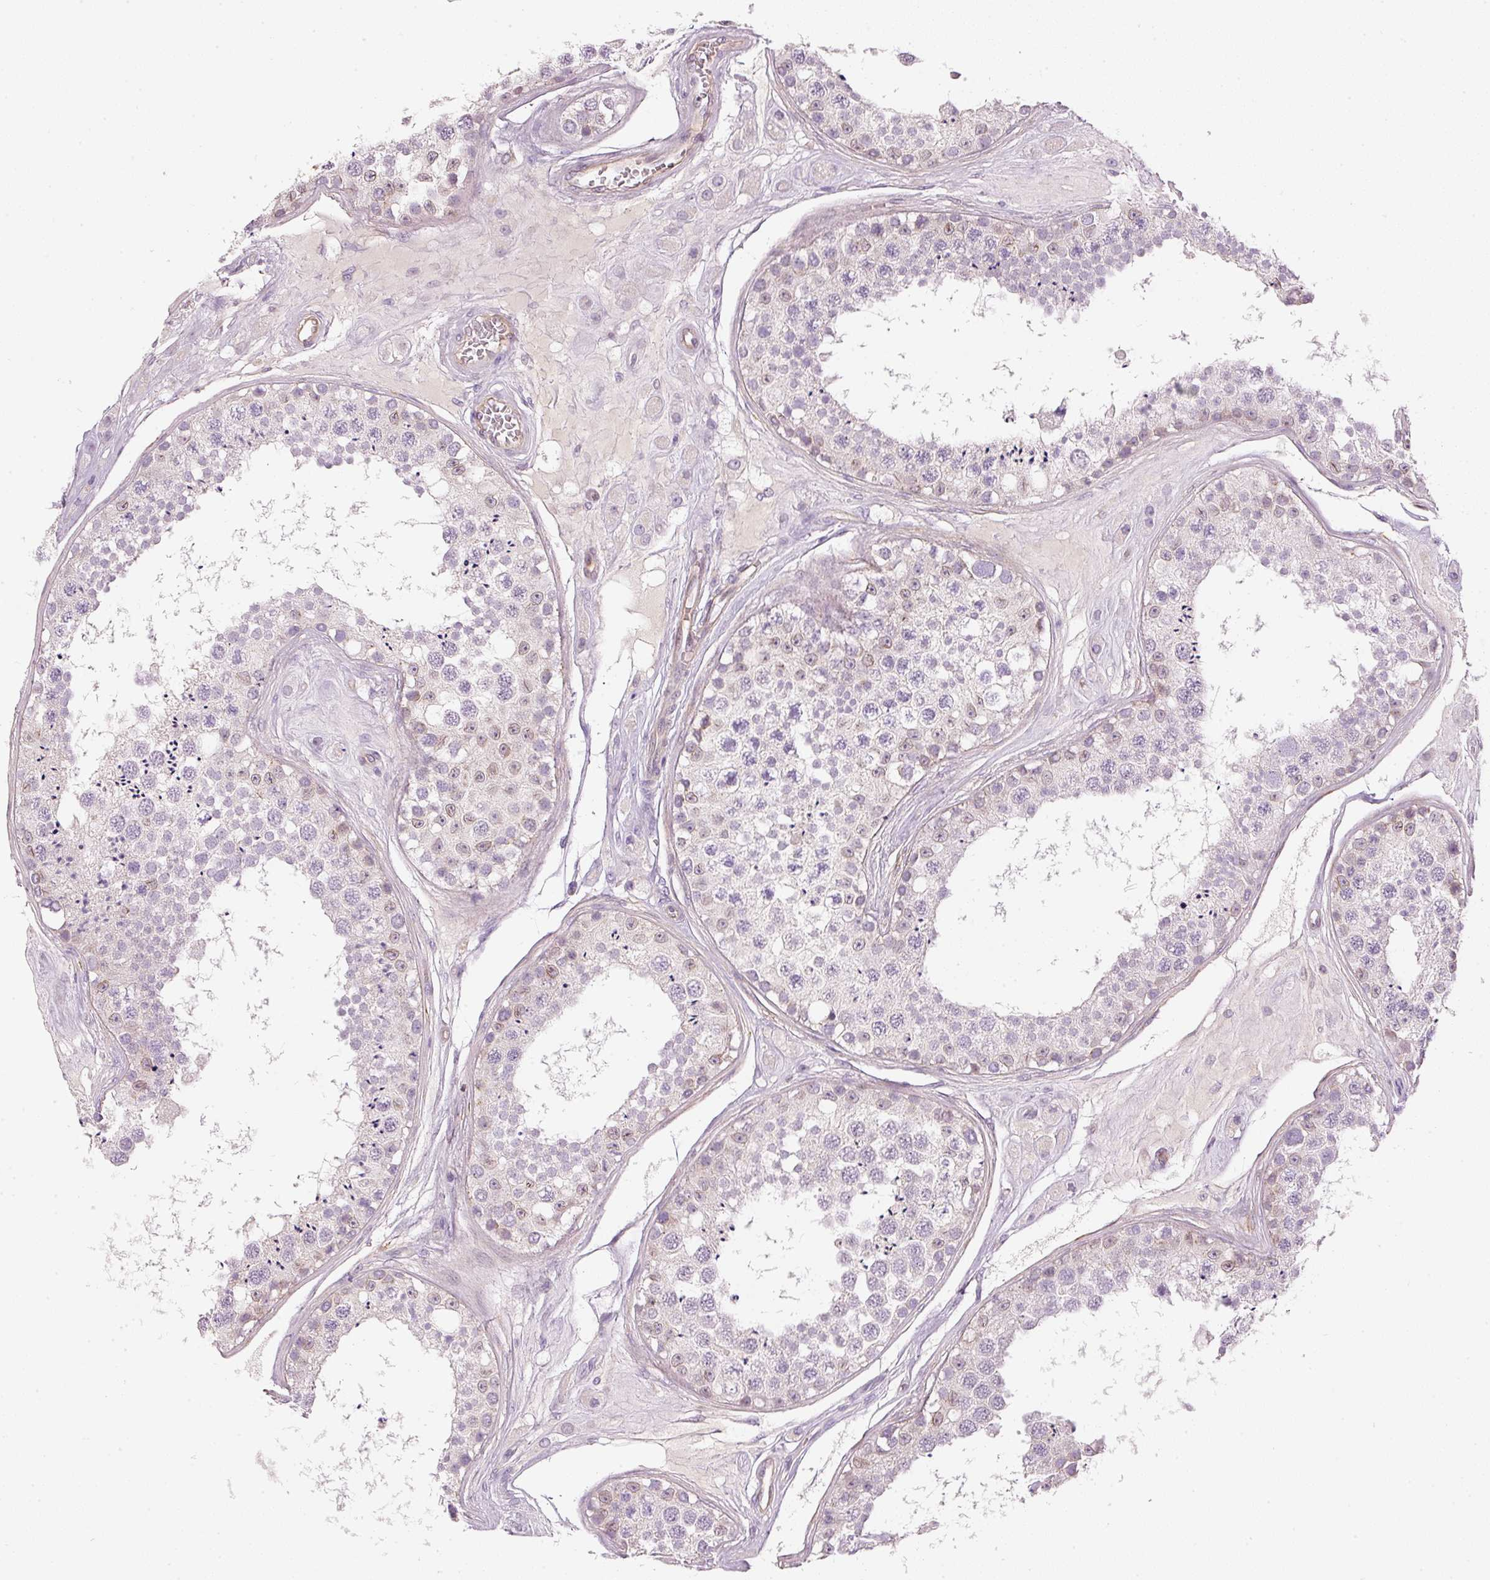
{"staining": {"intensity": "moderate", "quantity": "<25%", "location": "cytoplasmic/membranous,nuclear"}, "tissue": "testis", "cell_type": "Cells in seminiferous ducts", "image_type": "normal", "snomed": [{"axis": "morphology", "description": "Normal tissue, NOS"}, {"axis": "topography", "description": "Testis"}], "caption": "About <25% of cells in seminiferous ducts in unremarkable human testis show moderate cytoplasmic/membranous,nuclear protein expression as visualized by brown immunohistochemical staining.", "gene": "OSR2", "patient": {"sex": "male", "age": 25}}